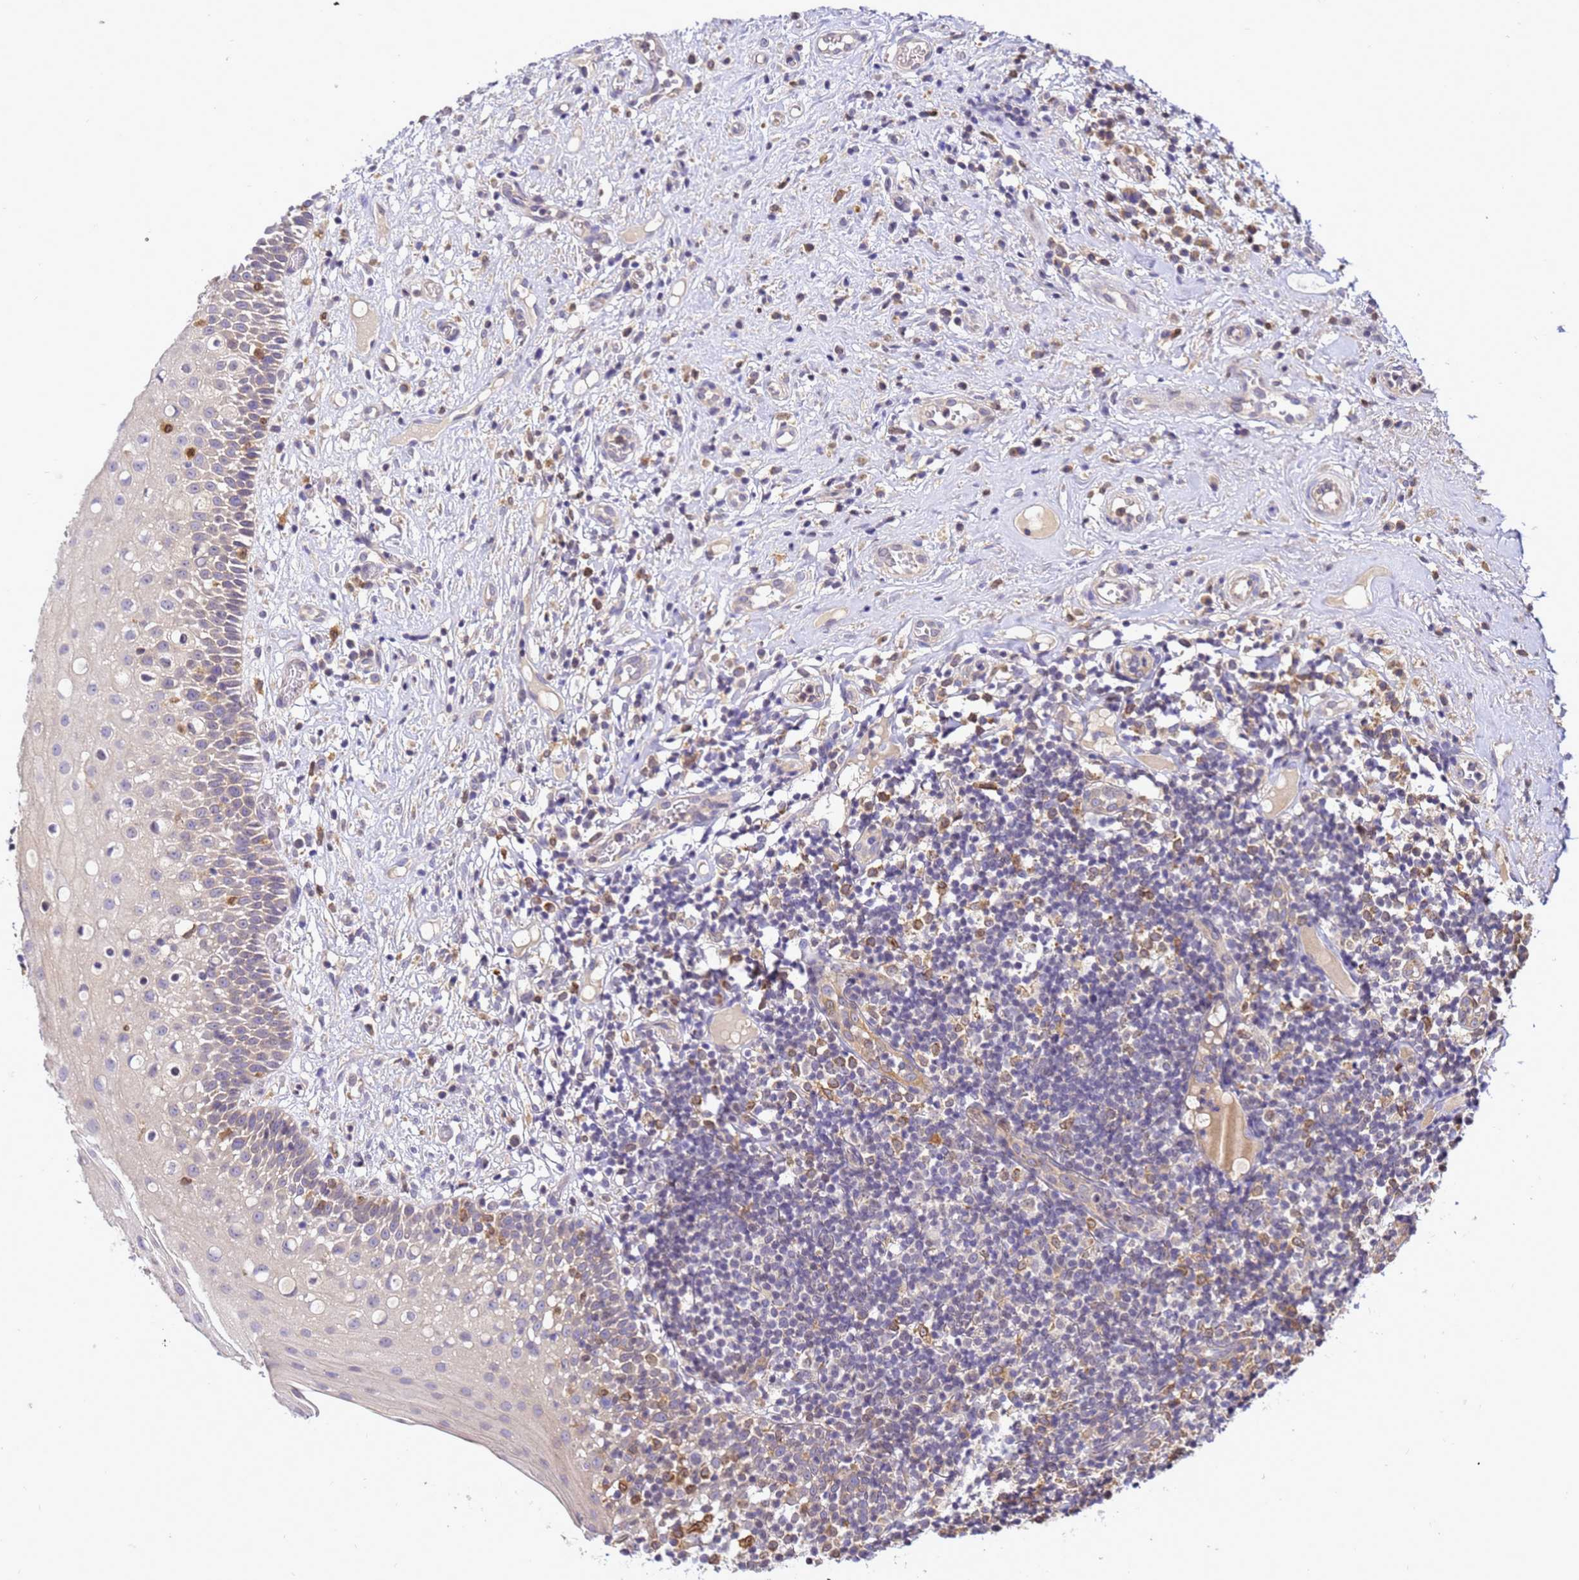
{"staining": {"intensity": "weak", "quantity": "25%-75%", "location": "cytoplasmic/membranous"}, "tissue": "oral mucosa", "cell_type": "Squamous epithelial cells", "image_type": "normal", "snomed": [{"axis": "morphology", "description": "Normal tissue, NOS"}, {"axis": "topography", "description": "Oral tissue"}], "caption": "Immunohistochemical staining of unremarkable human oral mucosa shows low levels of weak cytoplasmic/membranous expression in about 25%-75% of squamous epithelial cells. The protein of interest is stained brown, and the nuclei are stained in blue (DAB IHC with brightfield microscopy, high magnification).", "gene": "ADPGK", "patient": {"sex": "female", "age": 69}}